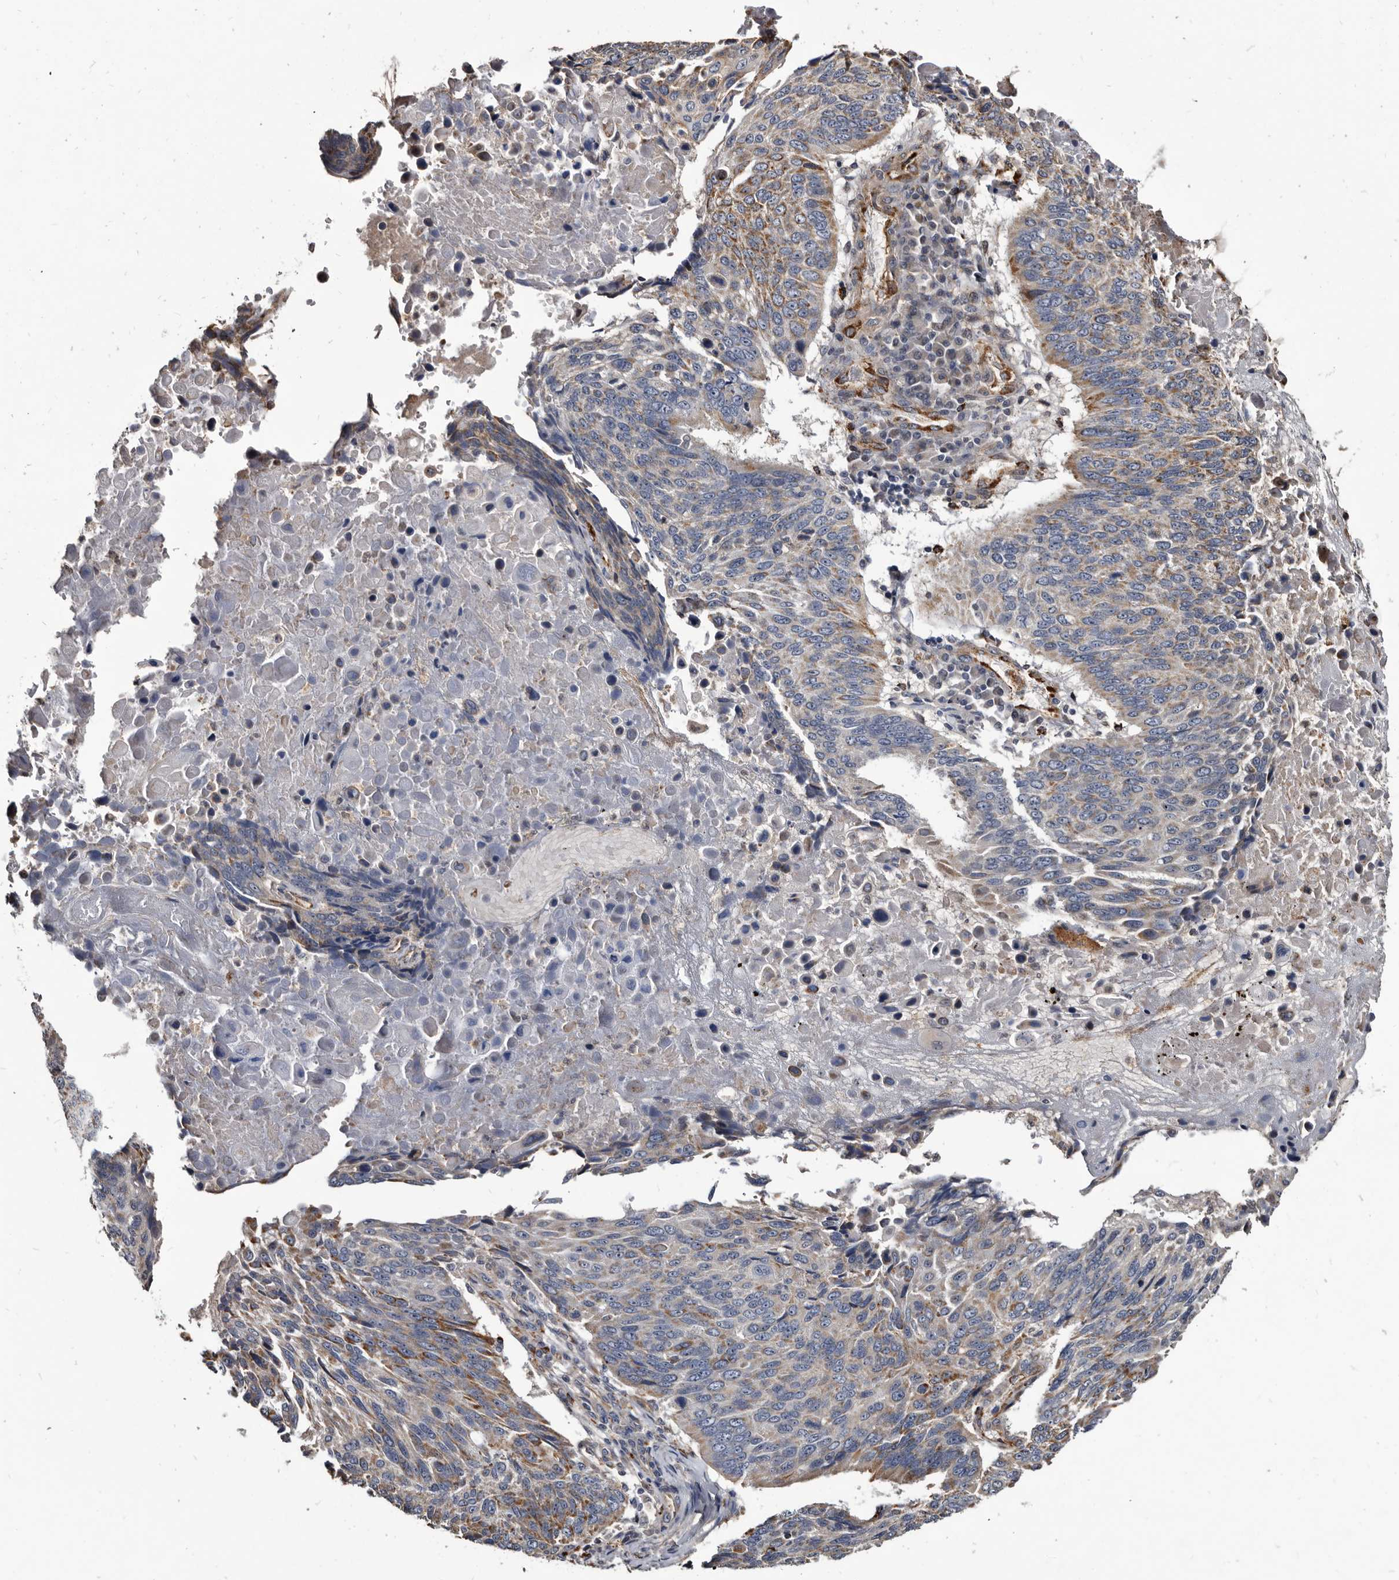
{"staining": {"intensity": "moderate", "quantity": "<25%", "location": "cytoplasmic/membranous"}, "tissue": "lung cancer", "cell_type": "Tumor cells", "image_type": "cancer", "snomed": [{"axis": "morphology", "description": "Squamous cell carcinoma, NOS"}, {"axis": "topography", "description": "Lung"}], "caption": "Protein staining reveals moderate cytoplasmic/membranous expression in approximately <25% of tumor cells in lung cancer.", "gene": "CTSA", "patient": {"sex": "male", "age": 66}}